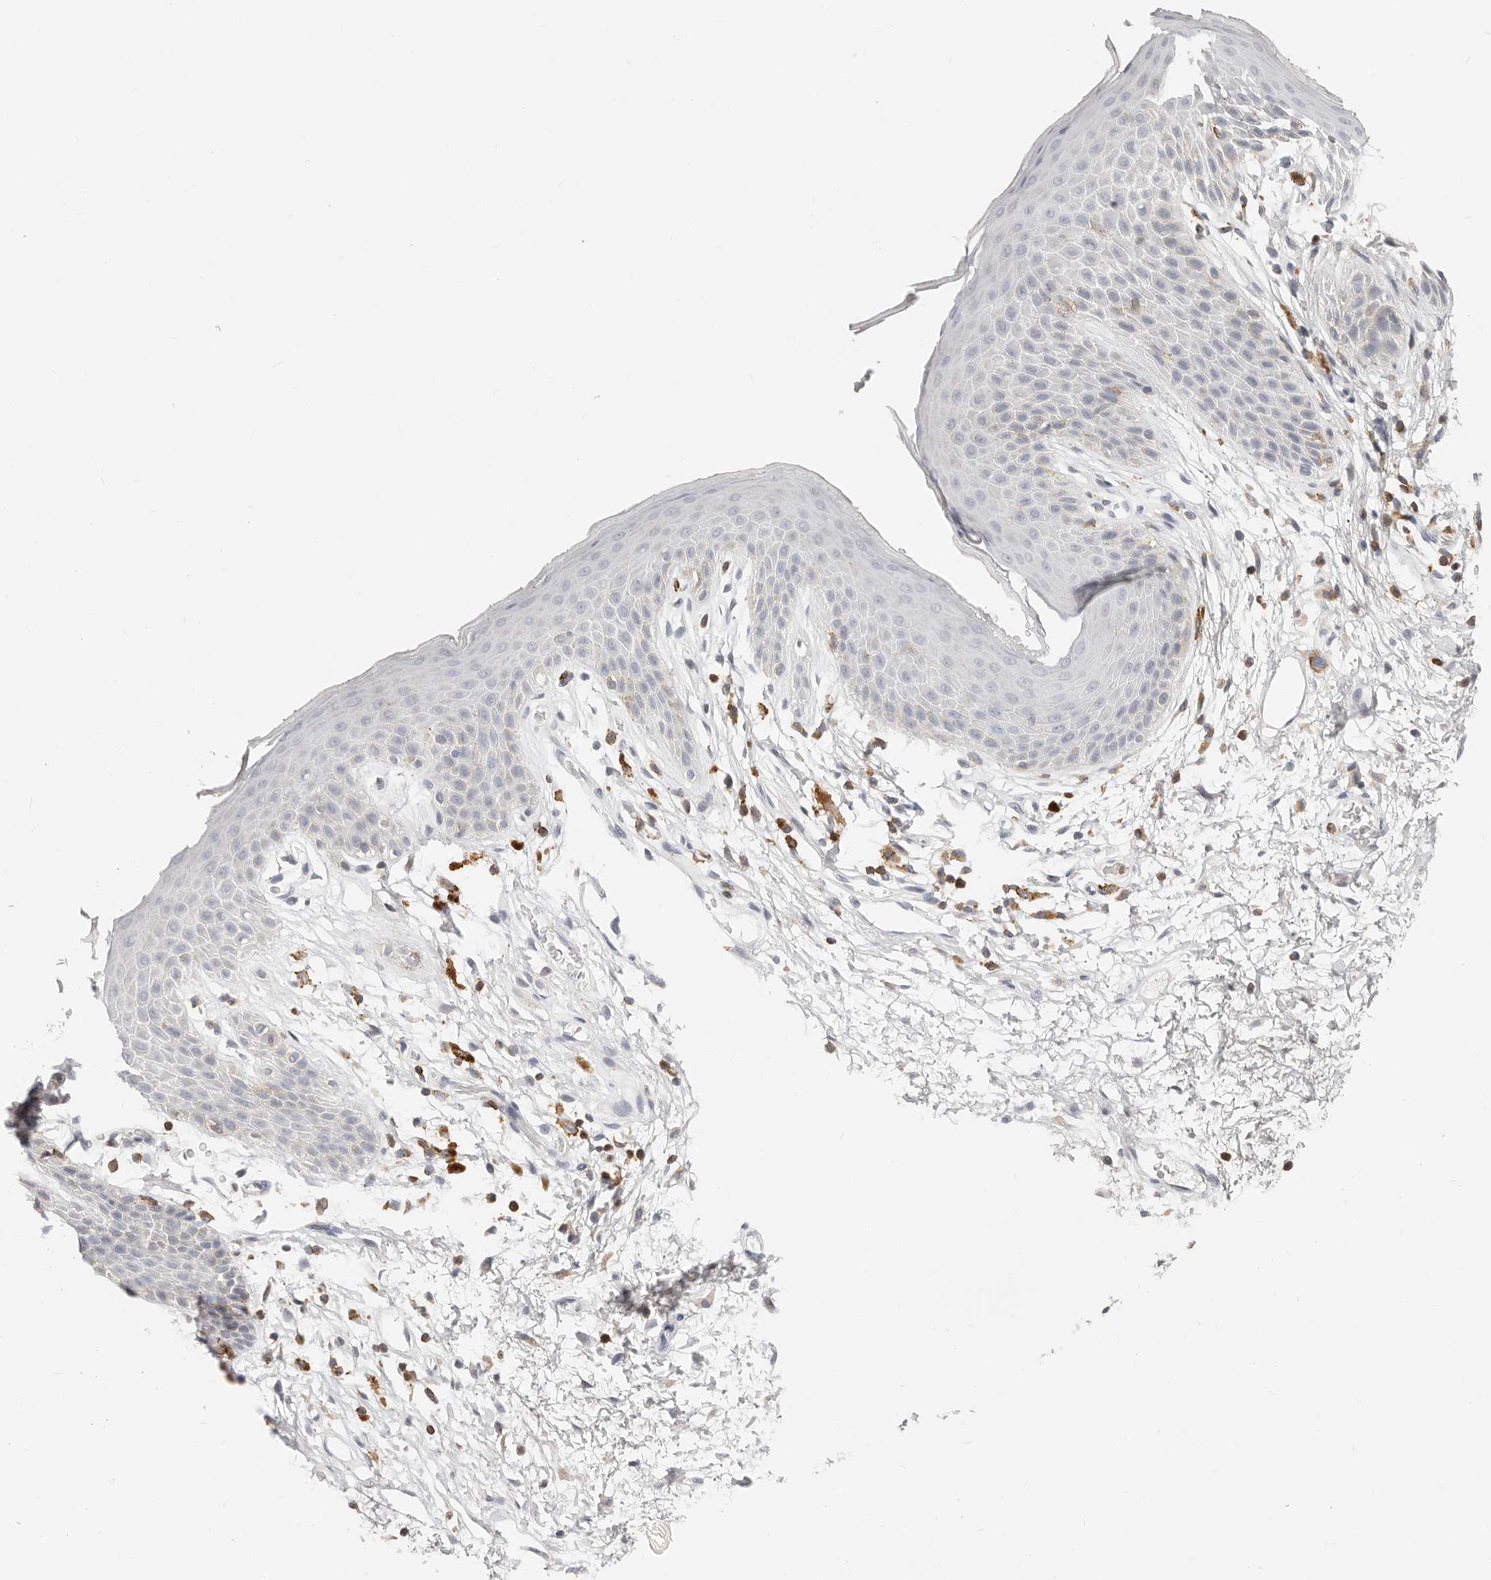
{"staining": {"intensity": "negative", "quantity": "none", "location": "none"}, "tissue": "skin", "cell_type": "Epidermal cells", "image_type": "normal", "snomed": [{"axis": "morphology", "description": "Normal tissue, NOS"}, {"axis": "topography", "description": "Anal"}], "caption": "A high-resolution photomicrograph shows immunohistochemistry staining of unremarkable skin, which displays no significant positivity in epidermal cells. (DAB (3,3'-diaminobenzidine) immunohistochemistry, high magnification).", "gene": "TMEM63B", "patient": {"sex": "male", "age": 74}}